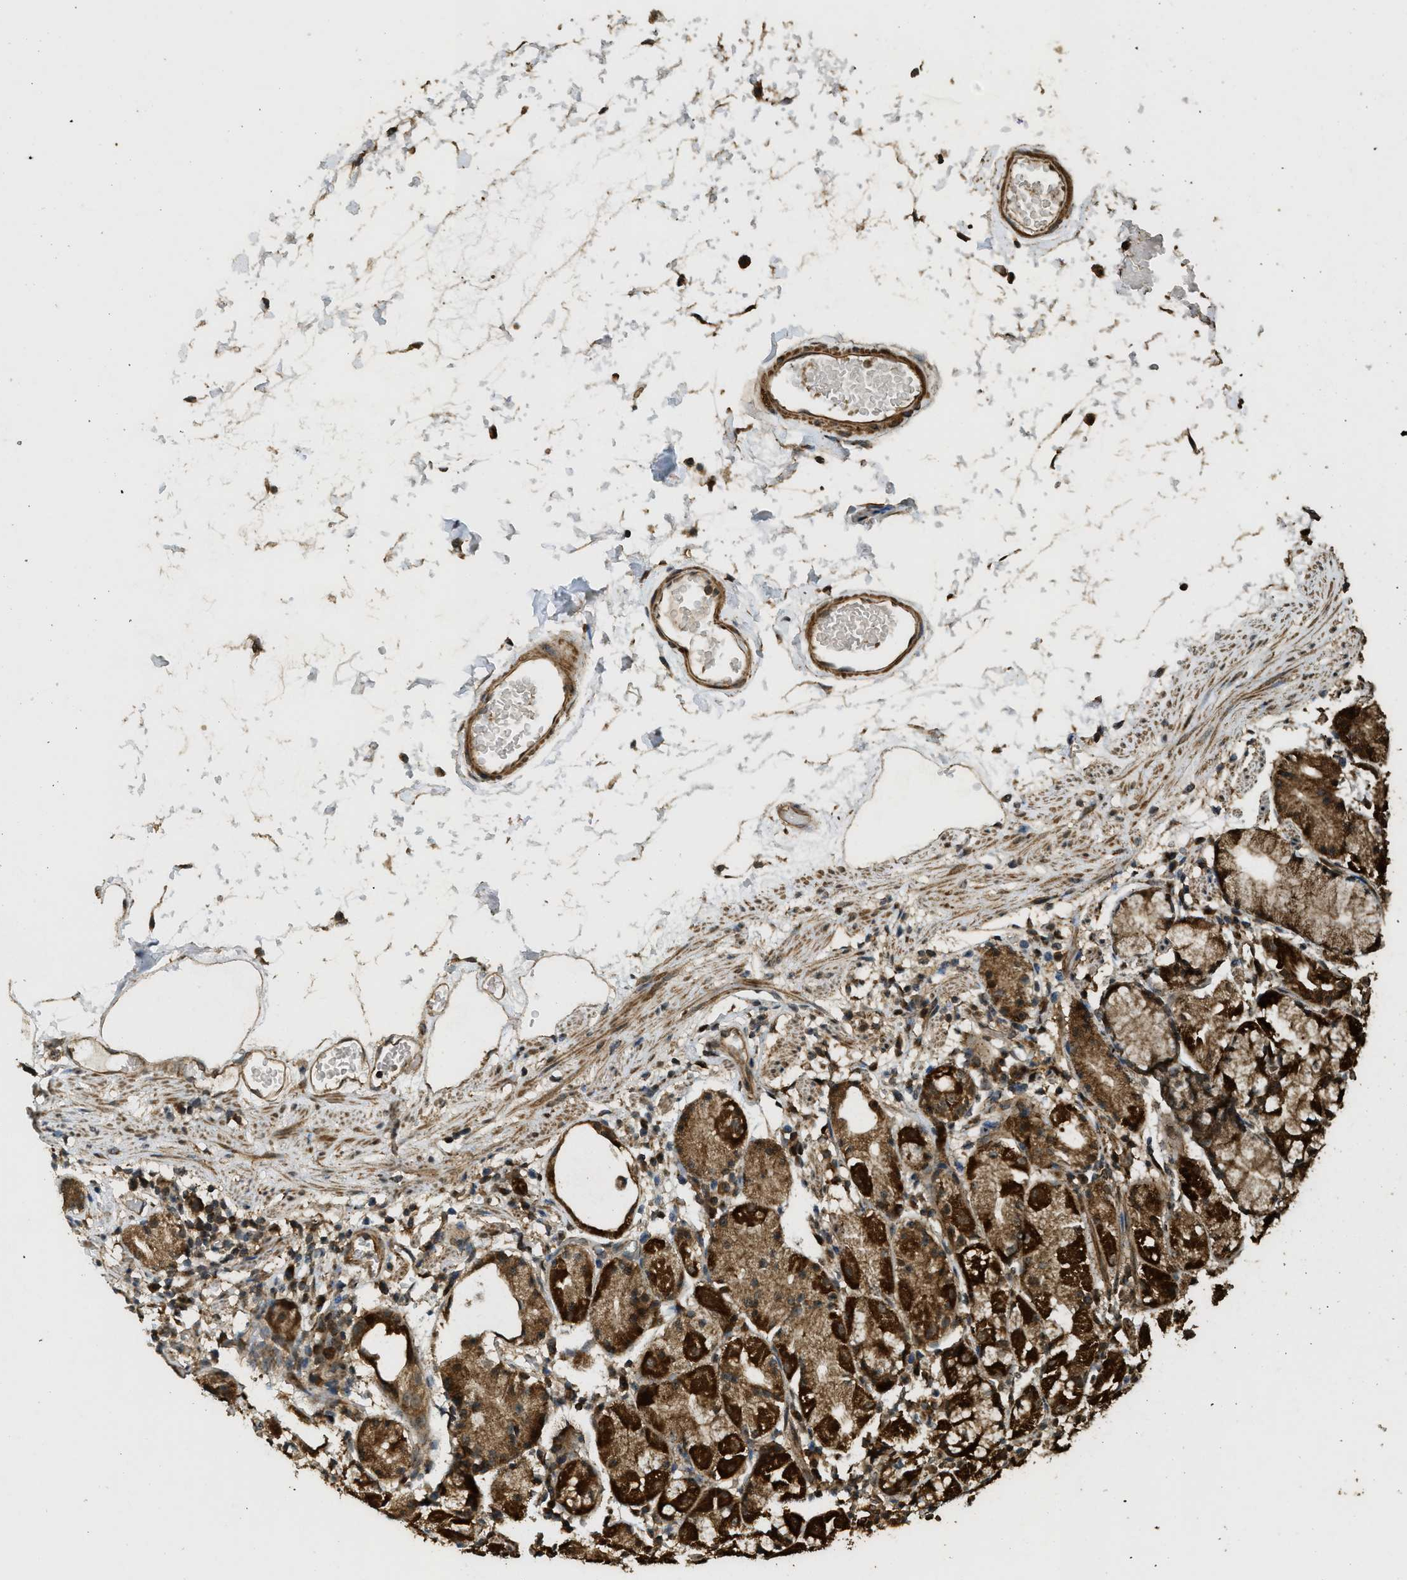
{"staining": {"intensity": "strong", "quantity": ">75%", "location": "cytoplasmic/membranous"}, "tissue": "stomach", "cell_type": "Glandular cells", "image_type": "normal", "snomed": [{"axis": "morphology", "description": "Normal tissue, NOS"}, {"axis": "topography", "description": "Stomach"}, {"axis": "topography", "description": "Stomach, lower"}], "caption": "Protein expression analysis of benign stomach shows strong cytoplasmic/membranous staining in about >75% of glandular cells.", "gene": "CTPS1", "patient": {"sex": "female", "age": 75}}